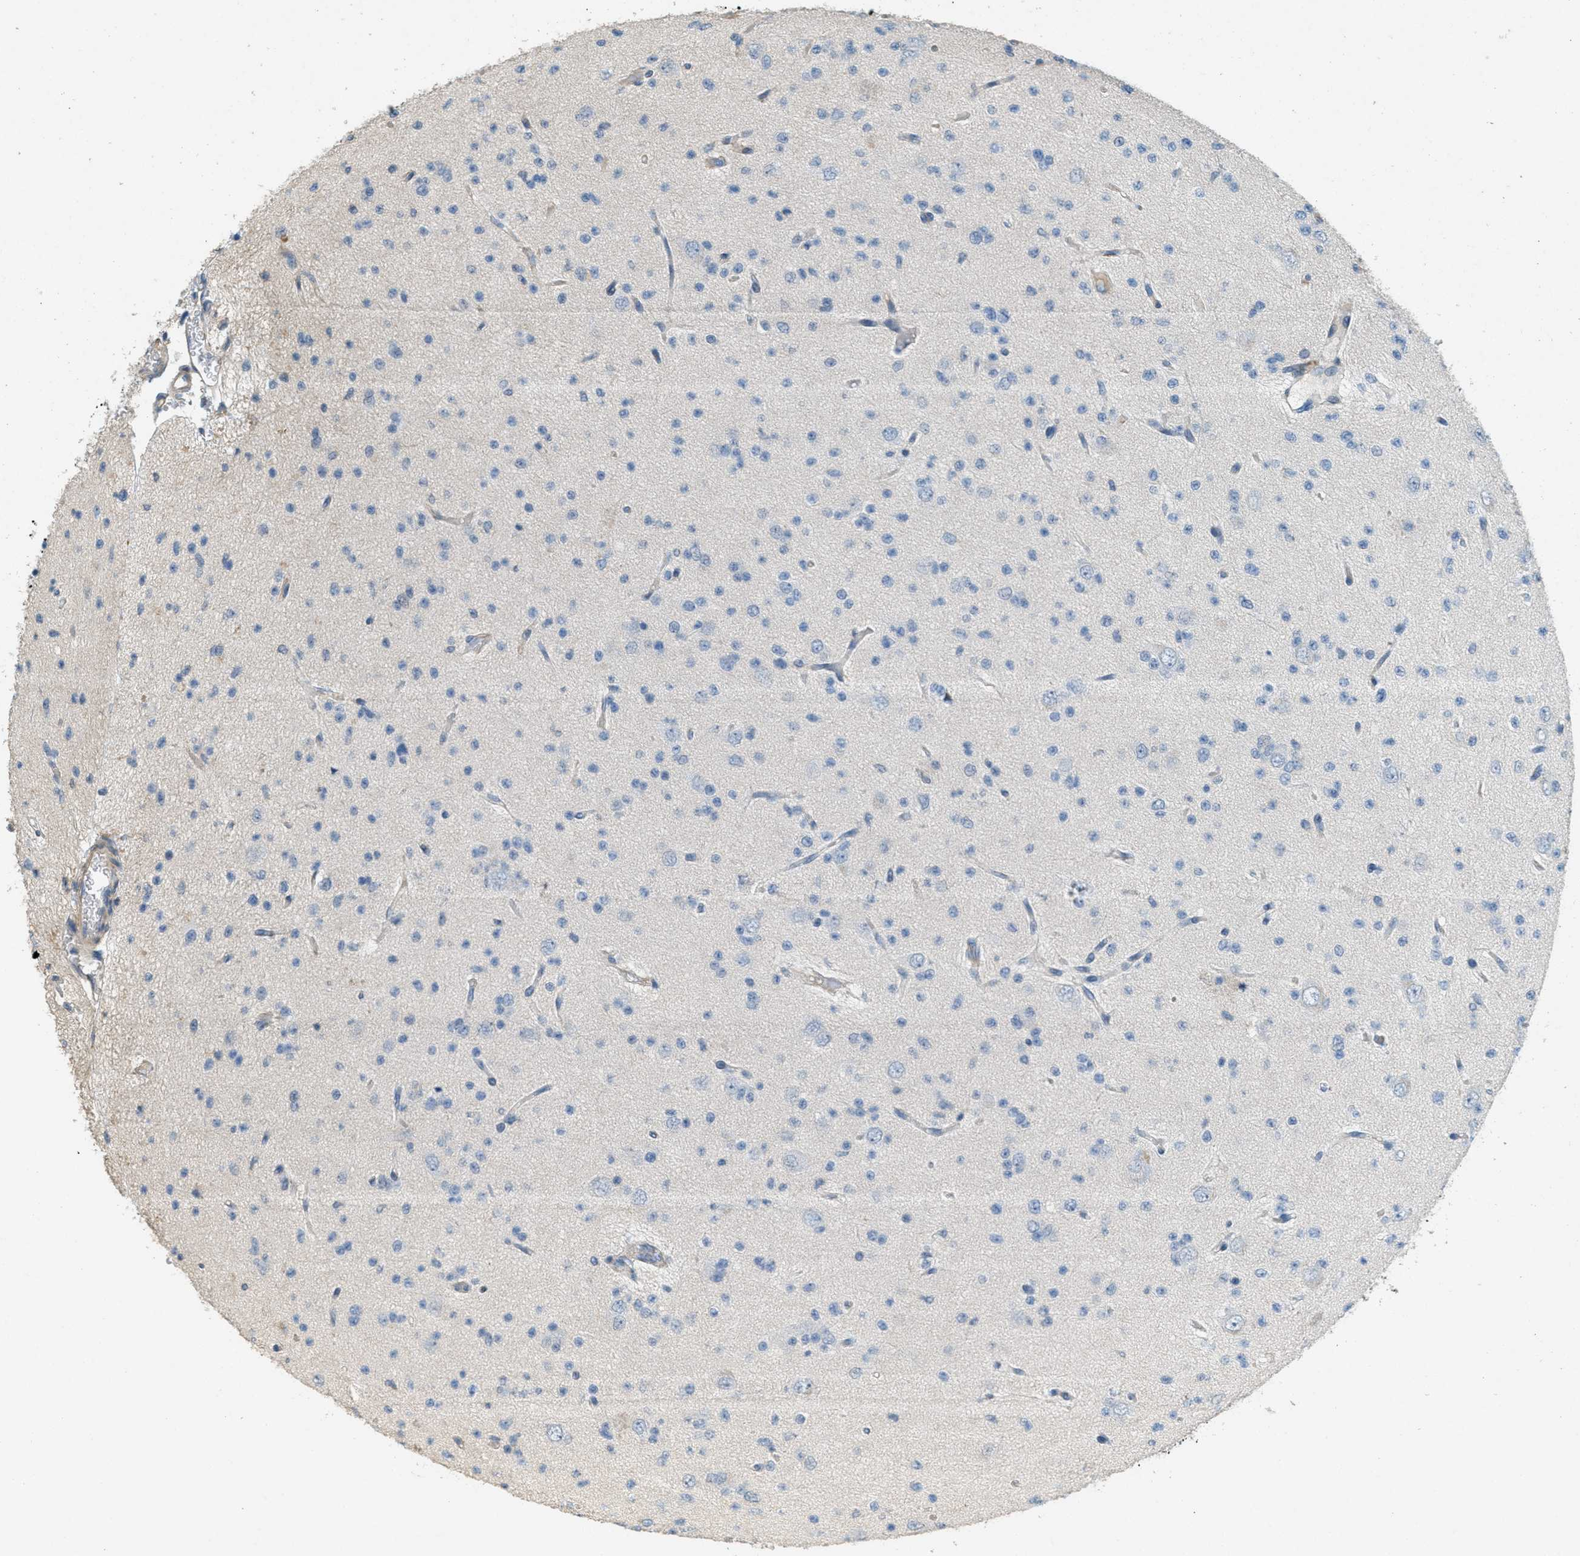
{"staining": {"intensity": "negative", "quantity": "none", "location": "none"}, "tissue": "glioma", "cell_type": "Tumor cells", "image_type": "cancer", "snomed": [{"axis": "morphology", "description": "Glioma, malignant, Low grade"}, {"axis": "topography", "description": "Brain"}], "caption": "This is an IHC image of human glioma. There is no expression in tumor cells.", "gene": "ADCY5", "patient": {"sex": "male", "age": 38}}